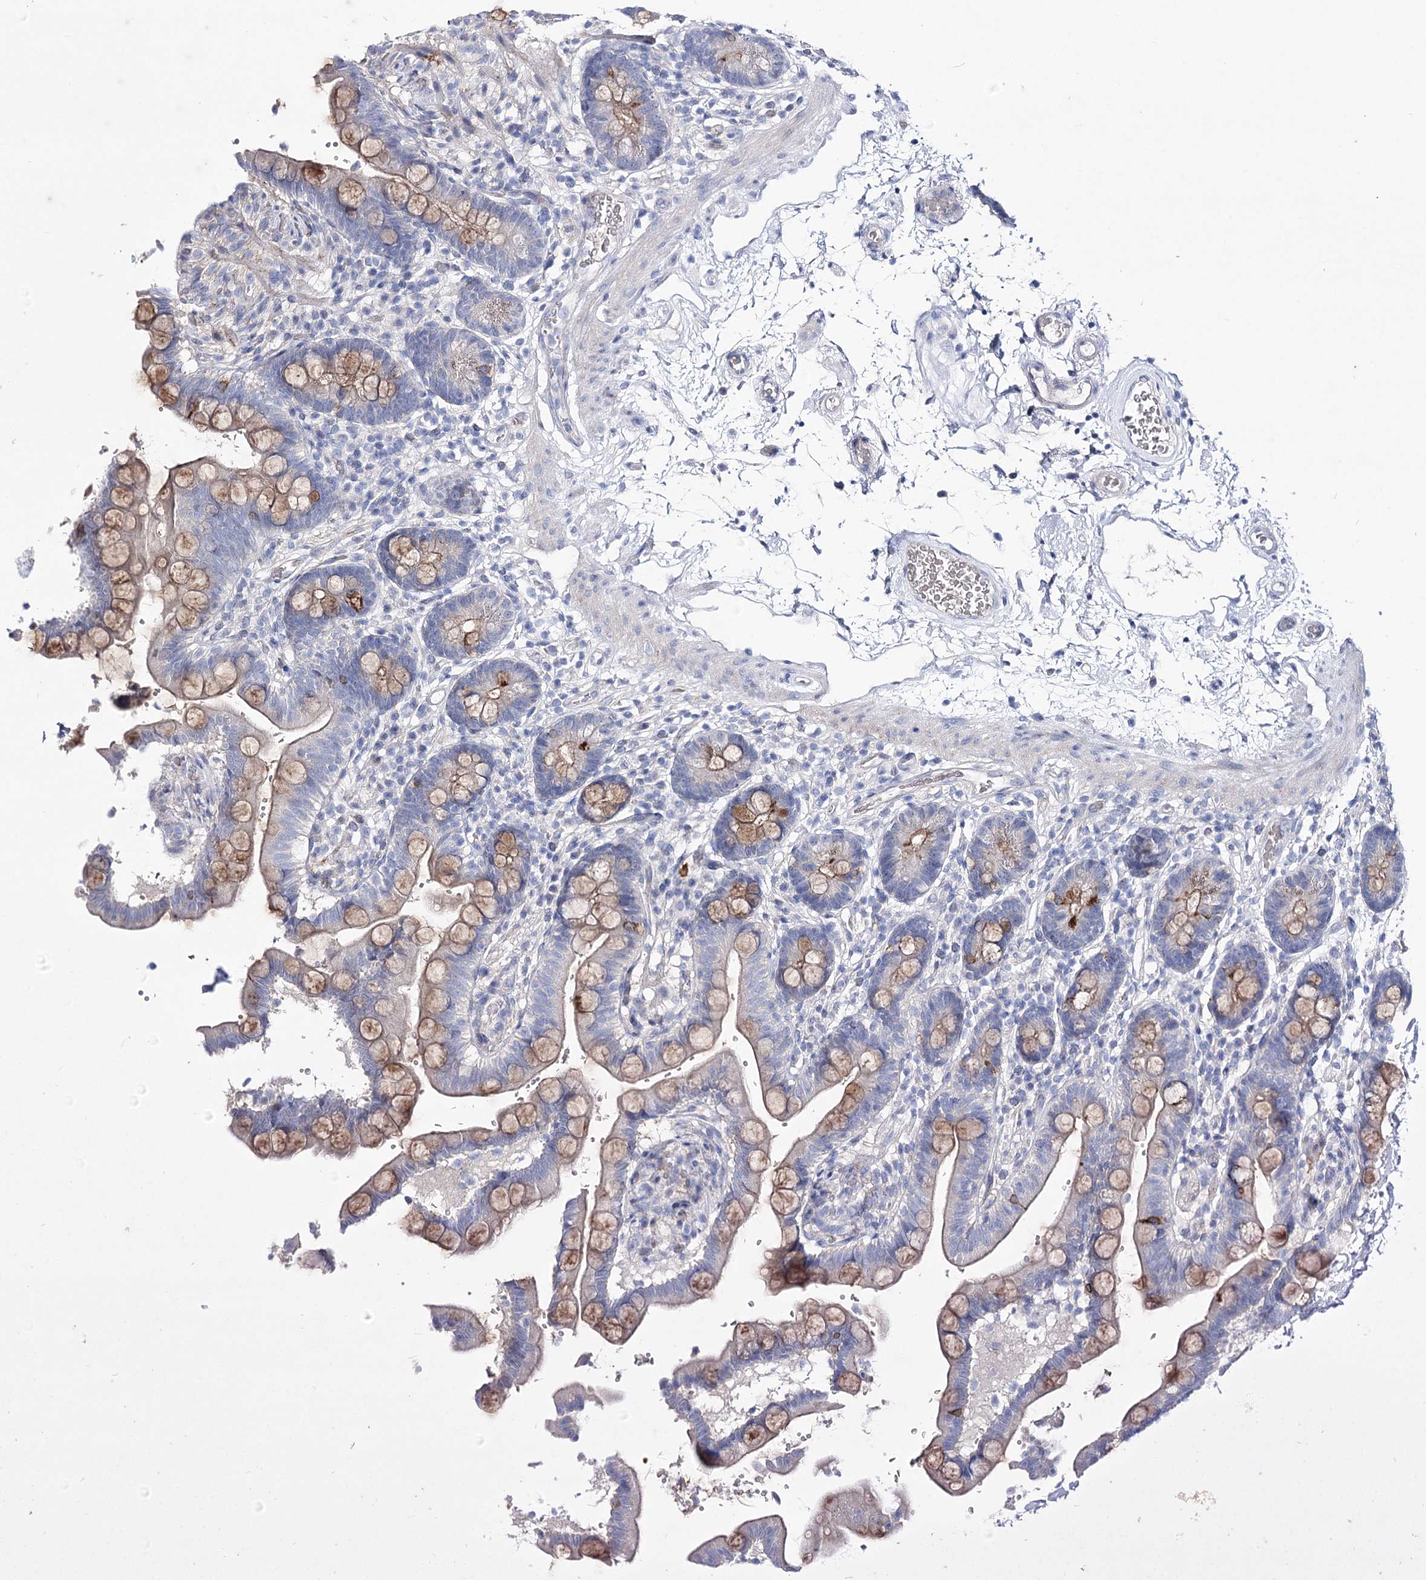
{"staining": {"intensity": "negative", "quantity": "none", "location": "none"}, "tissue": "colon", "cell_type": "Endothelial cells", "image_type": "normal", "snomed": [{"axis": "morphology", "description": "Normal tissue, NOS"}, {"axis": "topography", "description": "Smooth muscle"}, {"axis": "topography", "description": "Colon"}], "caption": "A high-resolution photomicrograph shows IHC staining of unremarkable colon, which shows no significant staining in endothelial cells.", "gene": "NRAP", "patient": {"sex": "male", "age": 73}}